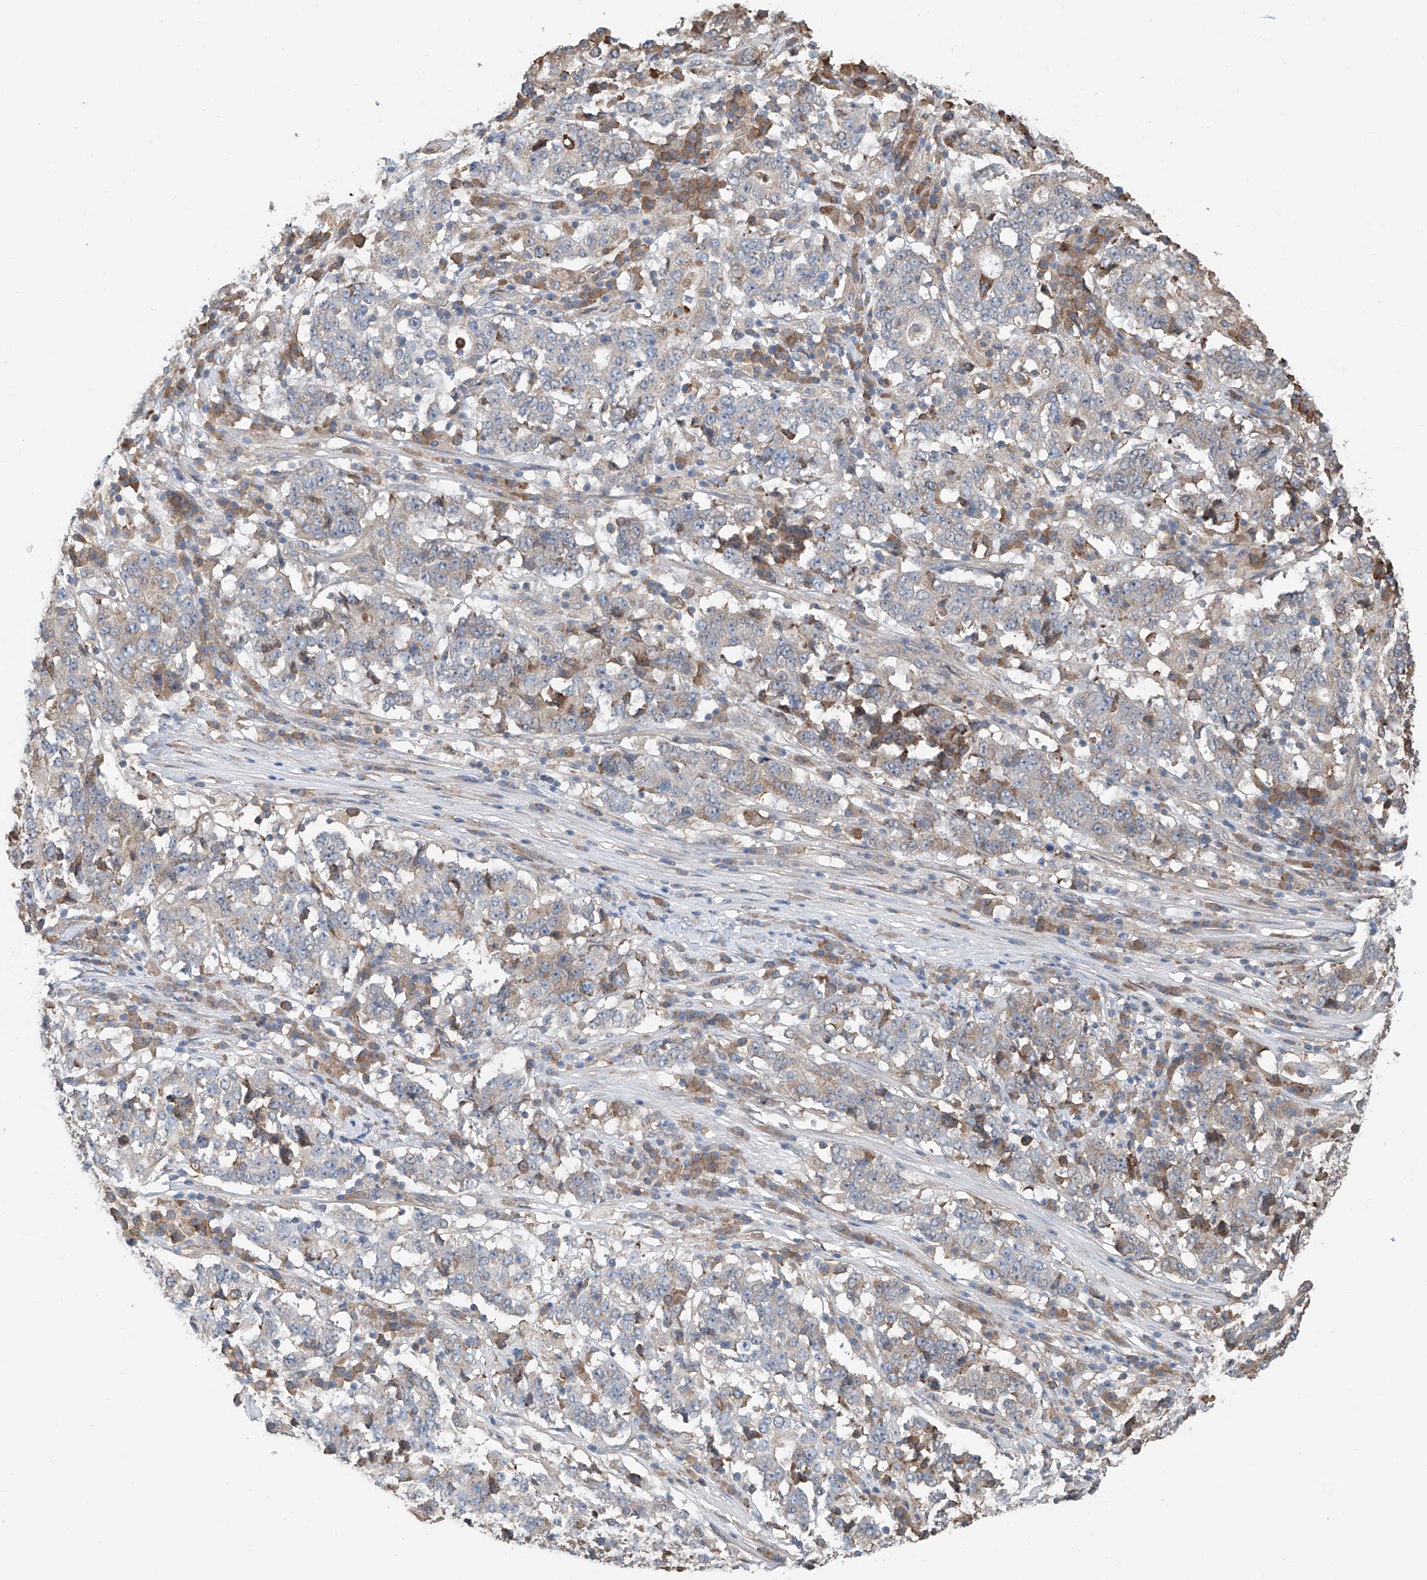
{"staining": {"intensity": "weak", "quantity": "25%-75%", "location": "cytoplasmic/membranous"}, "tissue": "stomach cancer", "cell_type": "Tumor cells", "image_type": "cancer", "snomed": [{"axis": "morphology", "description": "Adenocarcinoma, NOS"}, {"axis": "topography", "description": "Stomach"}], "caption": "Adenocarcinoma (stomach) stained with a brown dye reveals weak cytoplasmic/membranous positive staining in approximately 25%-75% of tumor cells.", "gene": "KCNK10", "patient": {"sex": "male", "age": 59}}